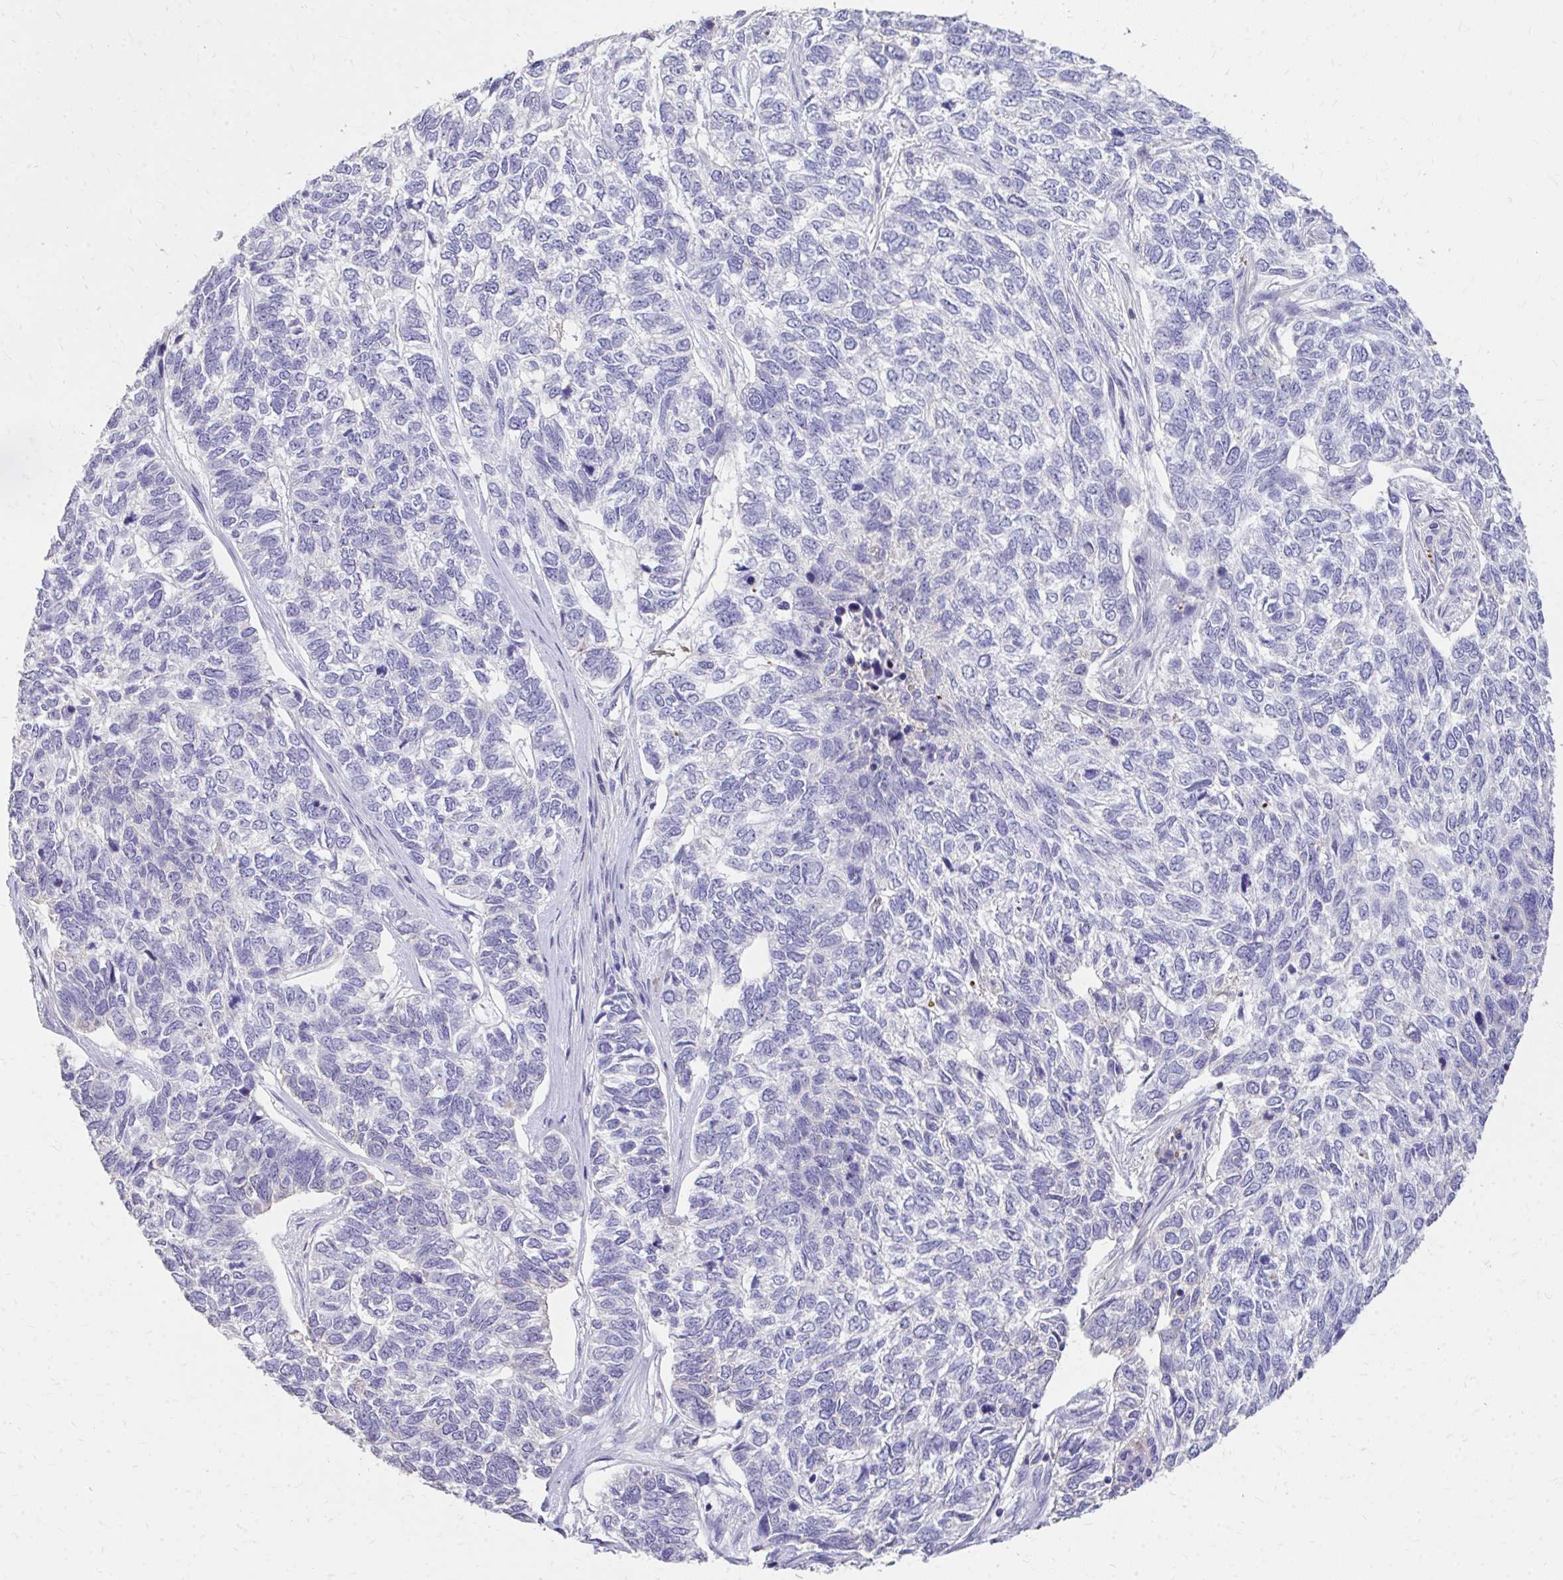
{"staining": {"intensity": "negative", "quantity": "none", "location": "none"}, "tissue": "skin cancer", "cell_type": "Tumor cells", "image_type": "cancer", "snomed": [{"axis": "morphology", "description": "Basal cell carcinoma"}, {"axis": "topography", "description": "Skin"}], "caption": "The immunohistochemistry micrograph has no significant staining in tumor cells of skin cancer (basal cell carcinoma) tissue. (DAB IHC with hematoxylin counter stain).", "gene": "CFH", "patient": {"sex": "female", "age": 65}}